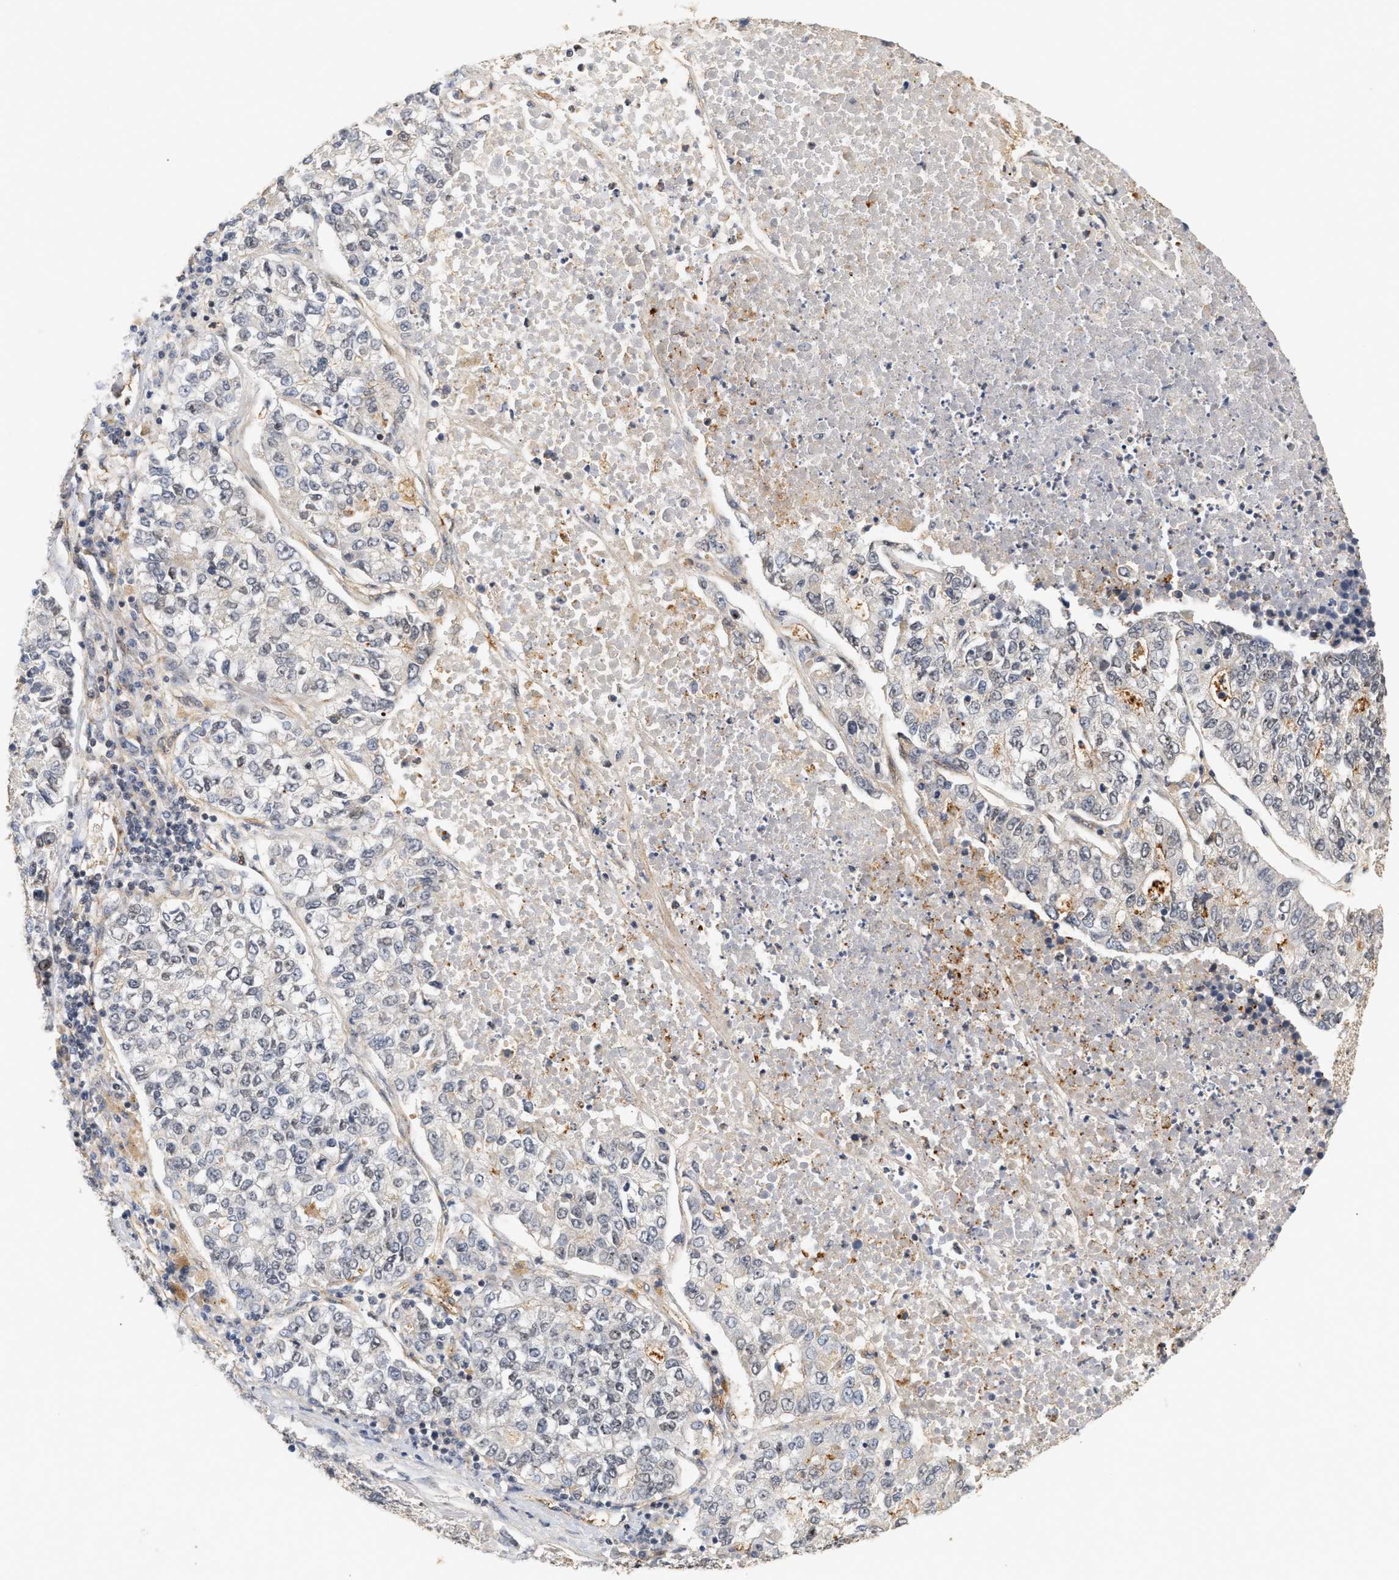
{"staining": {"intensity": "negative", "quantity": "none", "location": "none"}, "tissue": "lung cancer", "cell_type": "Tumor cells", "image_type": "cancer", "snomed": [{"axis": "morphology", "description": "Adenocarcinoma, NOS"}, {"axis": "topography", "description": "Lung"}], "caption": "Tumor cells are negative for brown protein staining in adenocarcinoma (lung).", "gene": "PLXND1", "patient": {"sex": "male", "age": 49}}